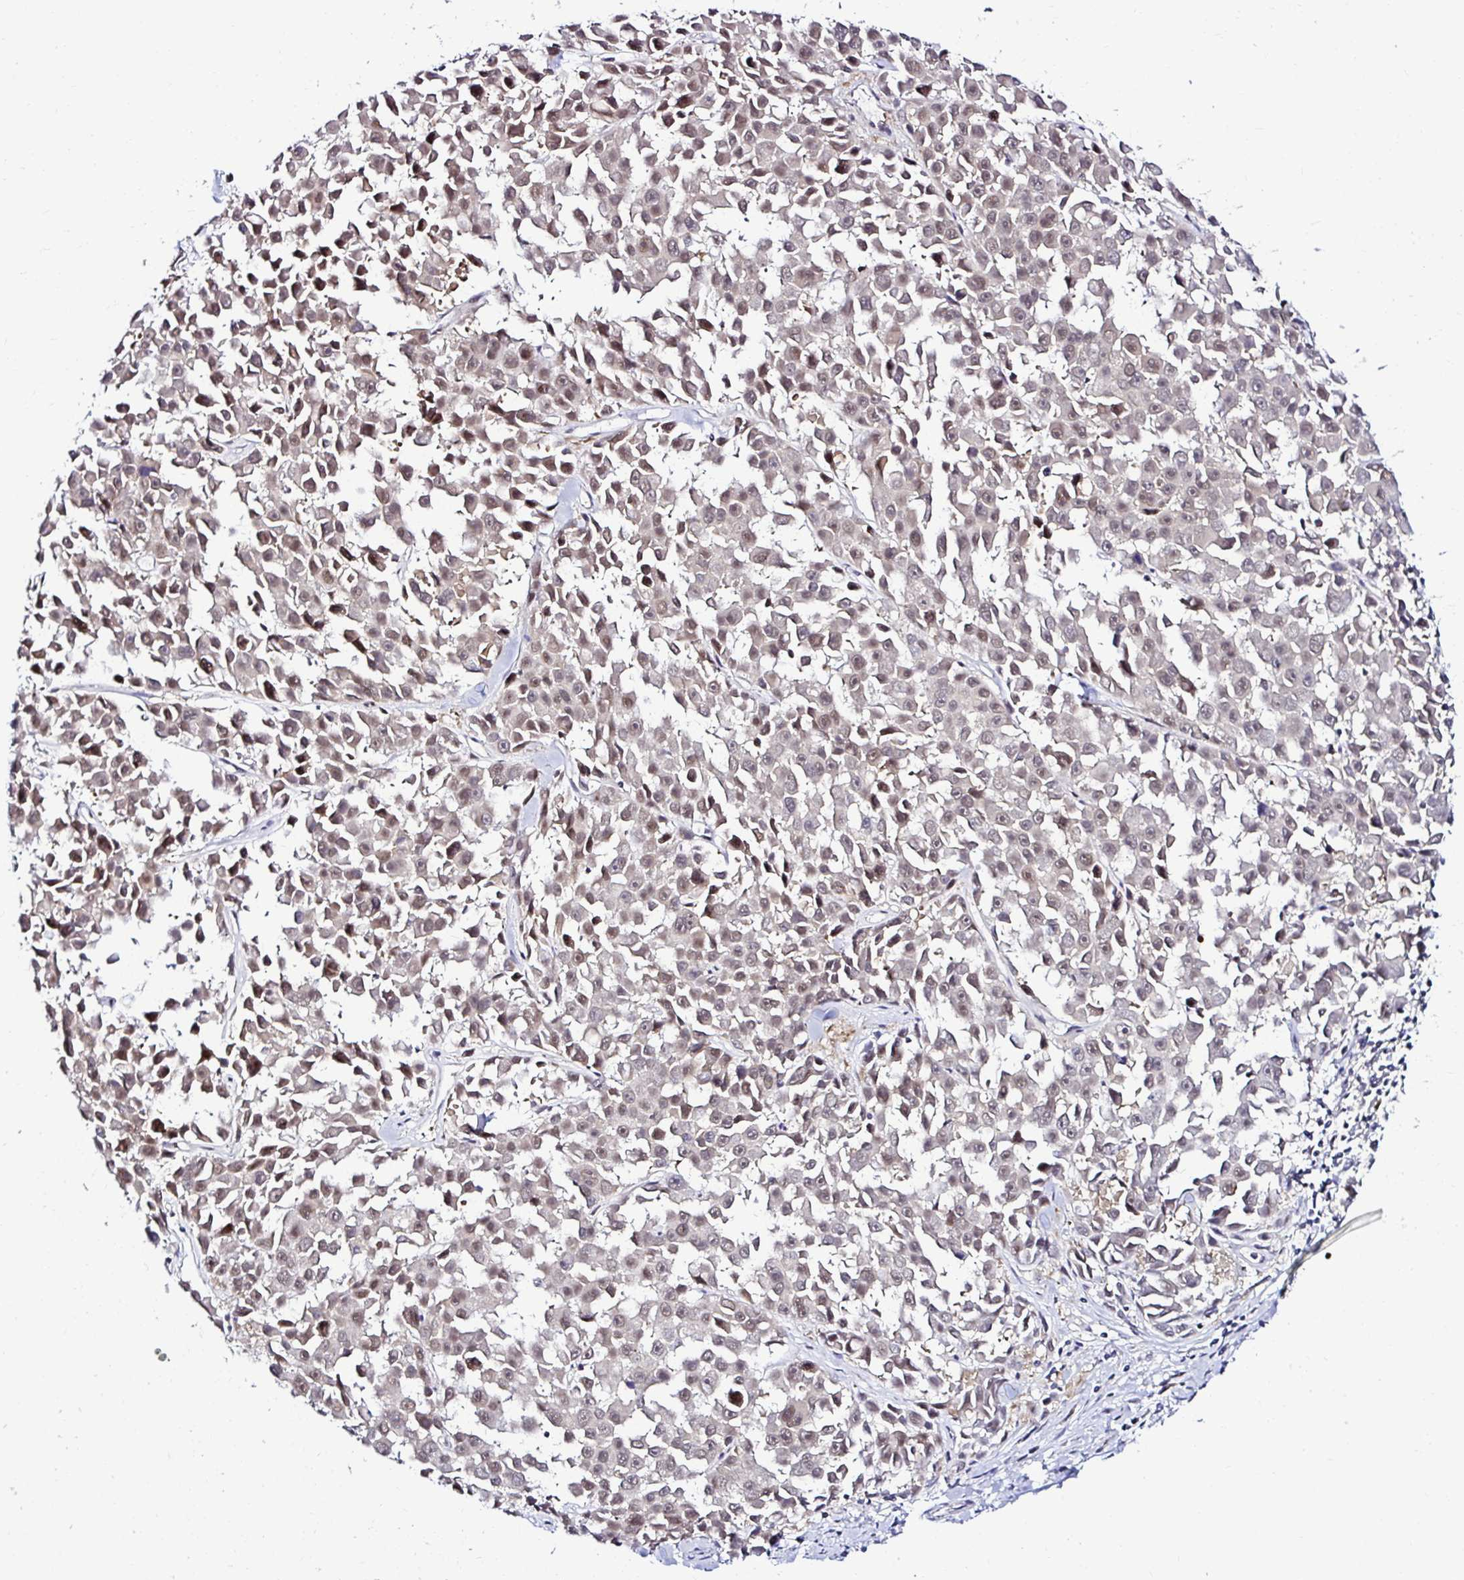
{"staining": {"intensity": "moderate", "quantity": ">75%", "location": "nuclear"}, "tissue": "melanoma", "cell_type": "Tumor cells", "image_type": "cancer", "snomed": [{"axis": "morphology", "description": "Malignant melanoma, NOS"}, {"axis": "topography", "description": "Skin"}], "caption": "Human malignant melanoma stained with a protein marker exhibits moderate staining in tumor cells.", "gene": "PSMD3", "patient": {"sex": "female", "age": 66}}